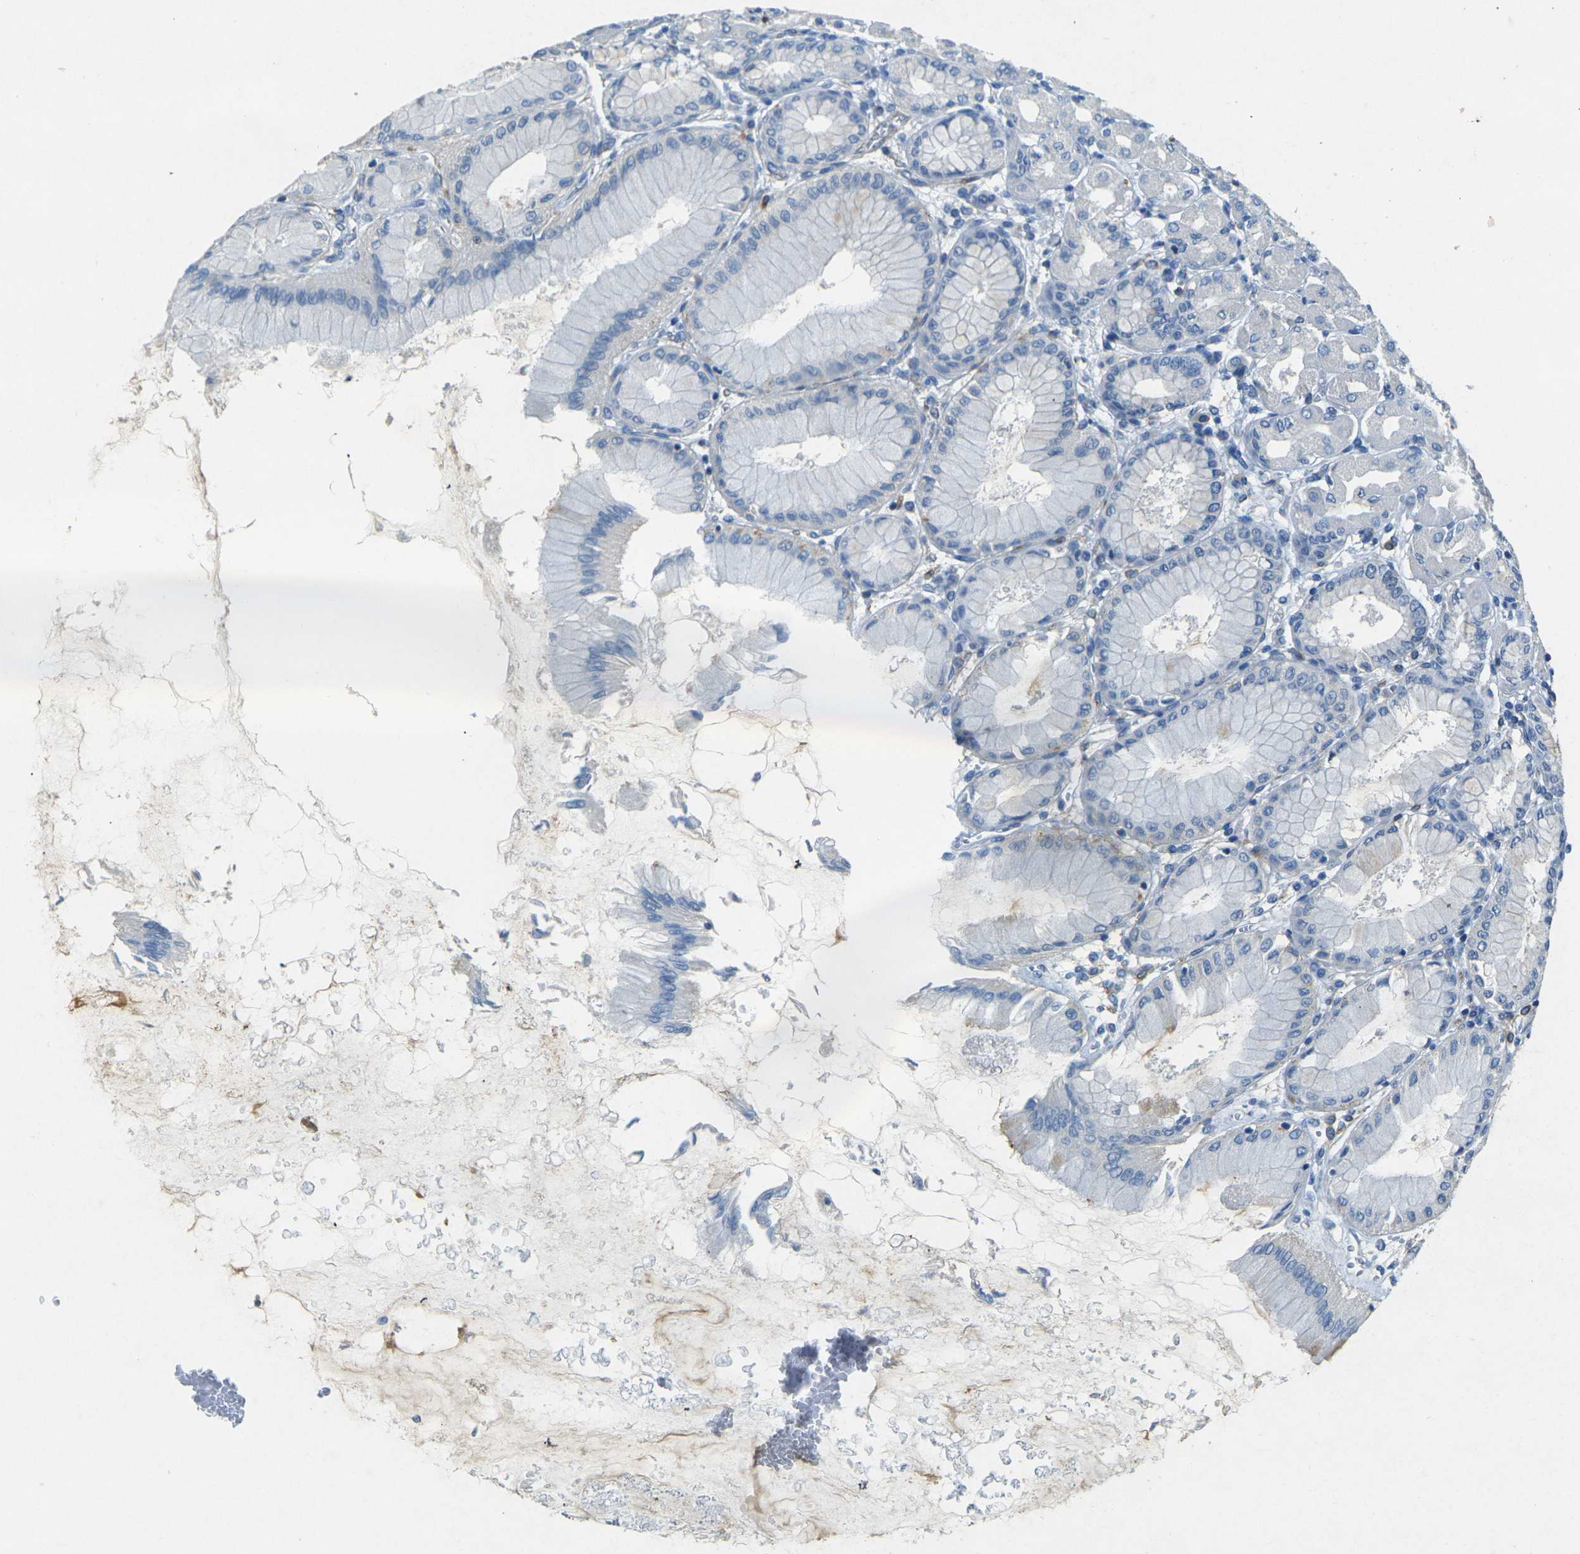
{"staining": {"intensity": "negative", "quantity": "none", "location": "none"}, "tissue": "stomach", "cell_type": "Glandular cells", "image_type": "normal", "snomed": [{"axis": "morphology", "description": "Normal tissue, NOS"}, {"axis": "topography", "description": "Stomach, upper"}], "caption": "A photomicrograph of stomach stained for a protein shows no brown staining in glandular cells.", "gene": "SORT1", "patient": {"sex": "female", "age": 56}}